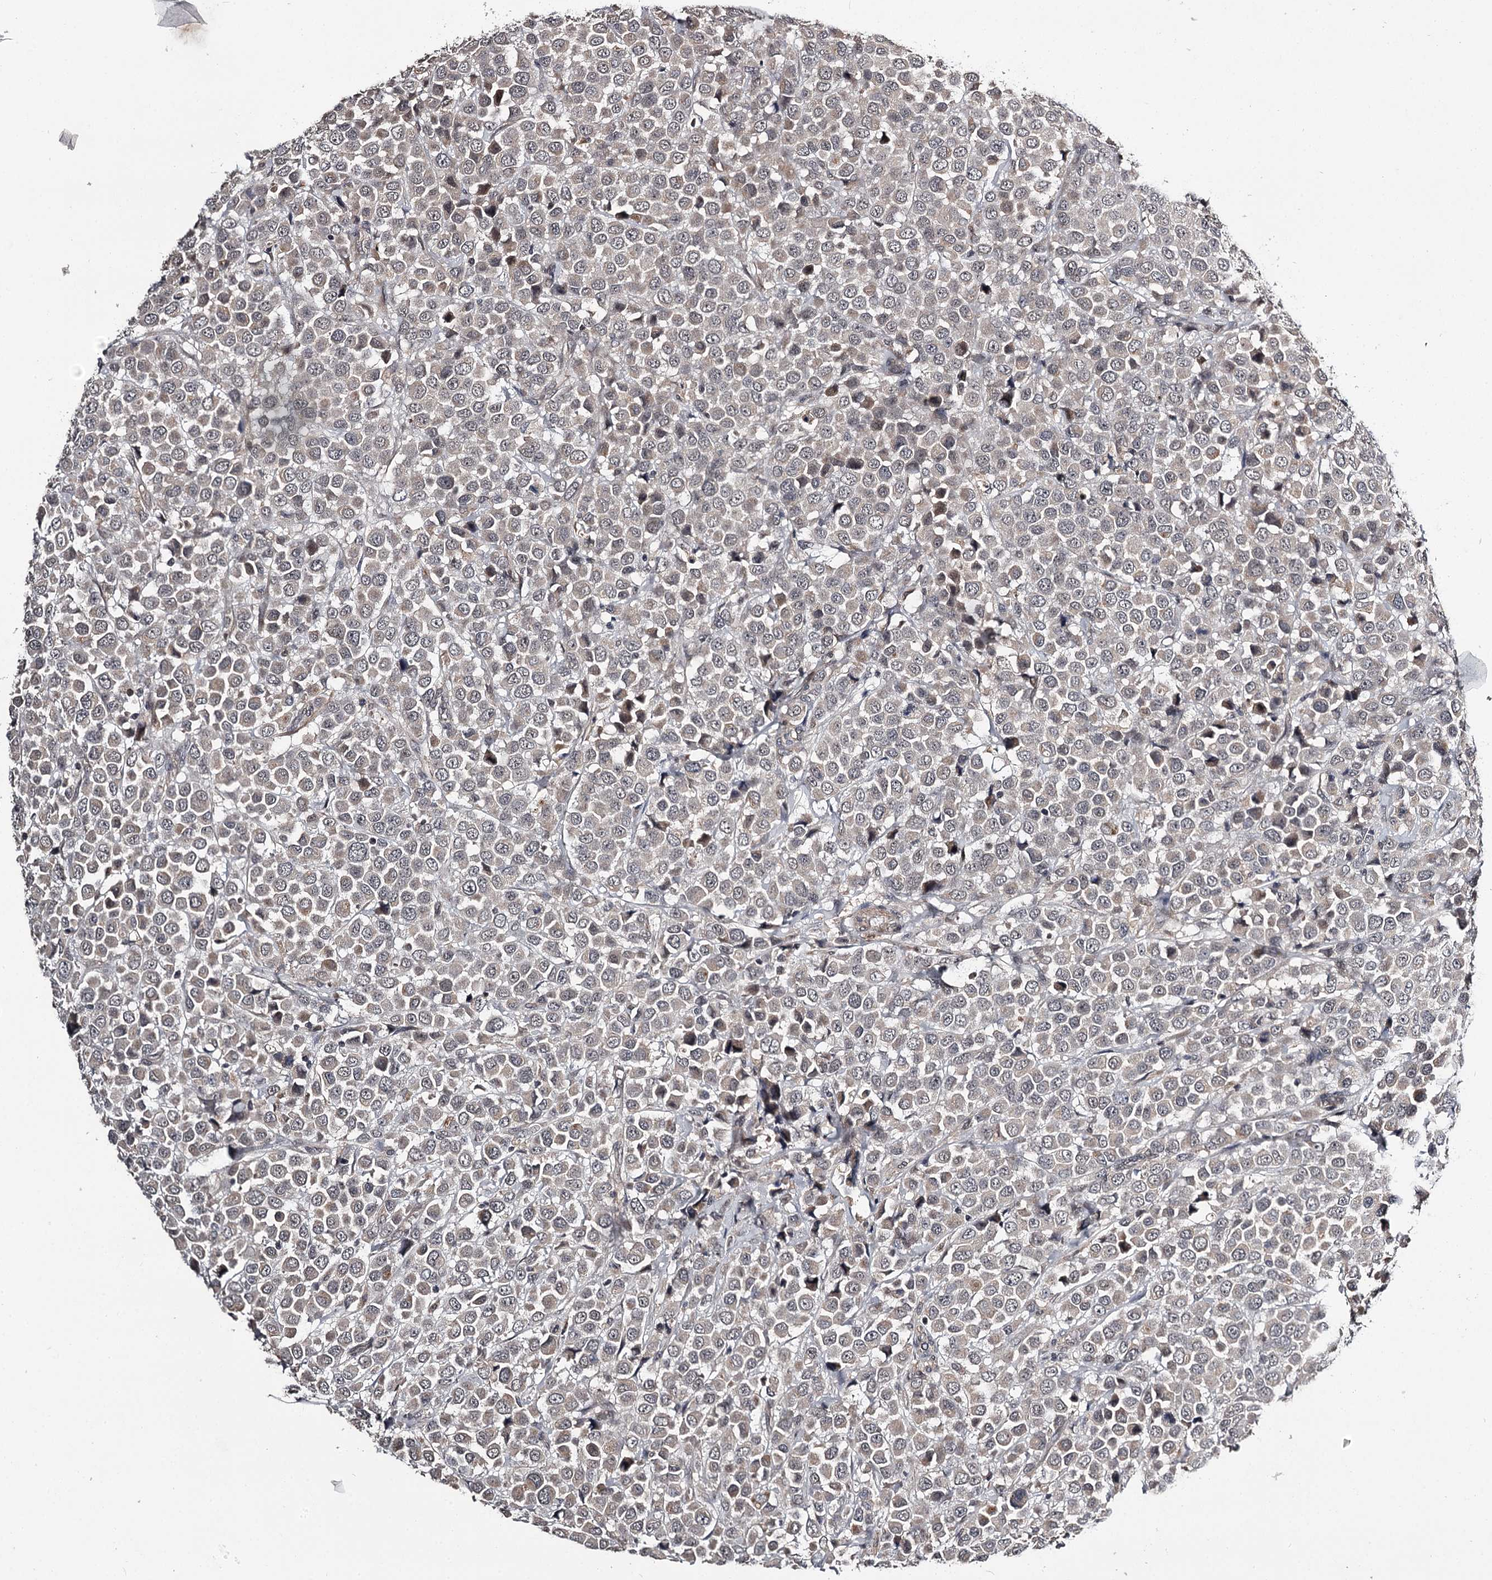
{"staining": {"intensity": "weak", "quantity": ">75%", "location": "cytoplasmic/membranous"}, "tissue": "breast cancer", "cell_type": "Tumor cells", "image_type": "cancer", "snomed": [{"axis": "morphology", "description": "Duct carcinoma"}, {"axis": "topography", "description": "Breast"}], "caption": "Breast cancer was stained to show a protein in brown. There is low levels of weak cytoplasmic/membranous expression in approximately >75% of tumor cells.", "gene": "CWF19L2", "patient": {"sex": "female", "age": 61}}